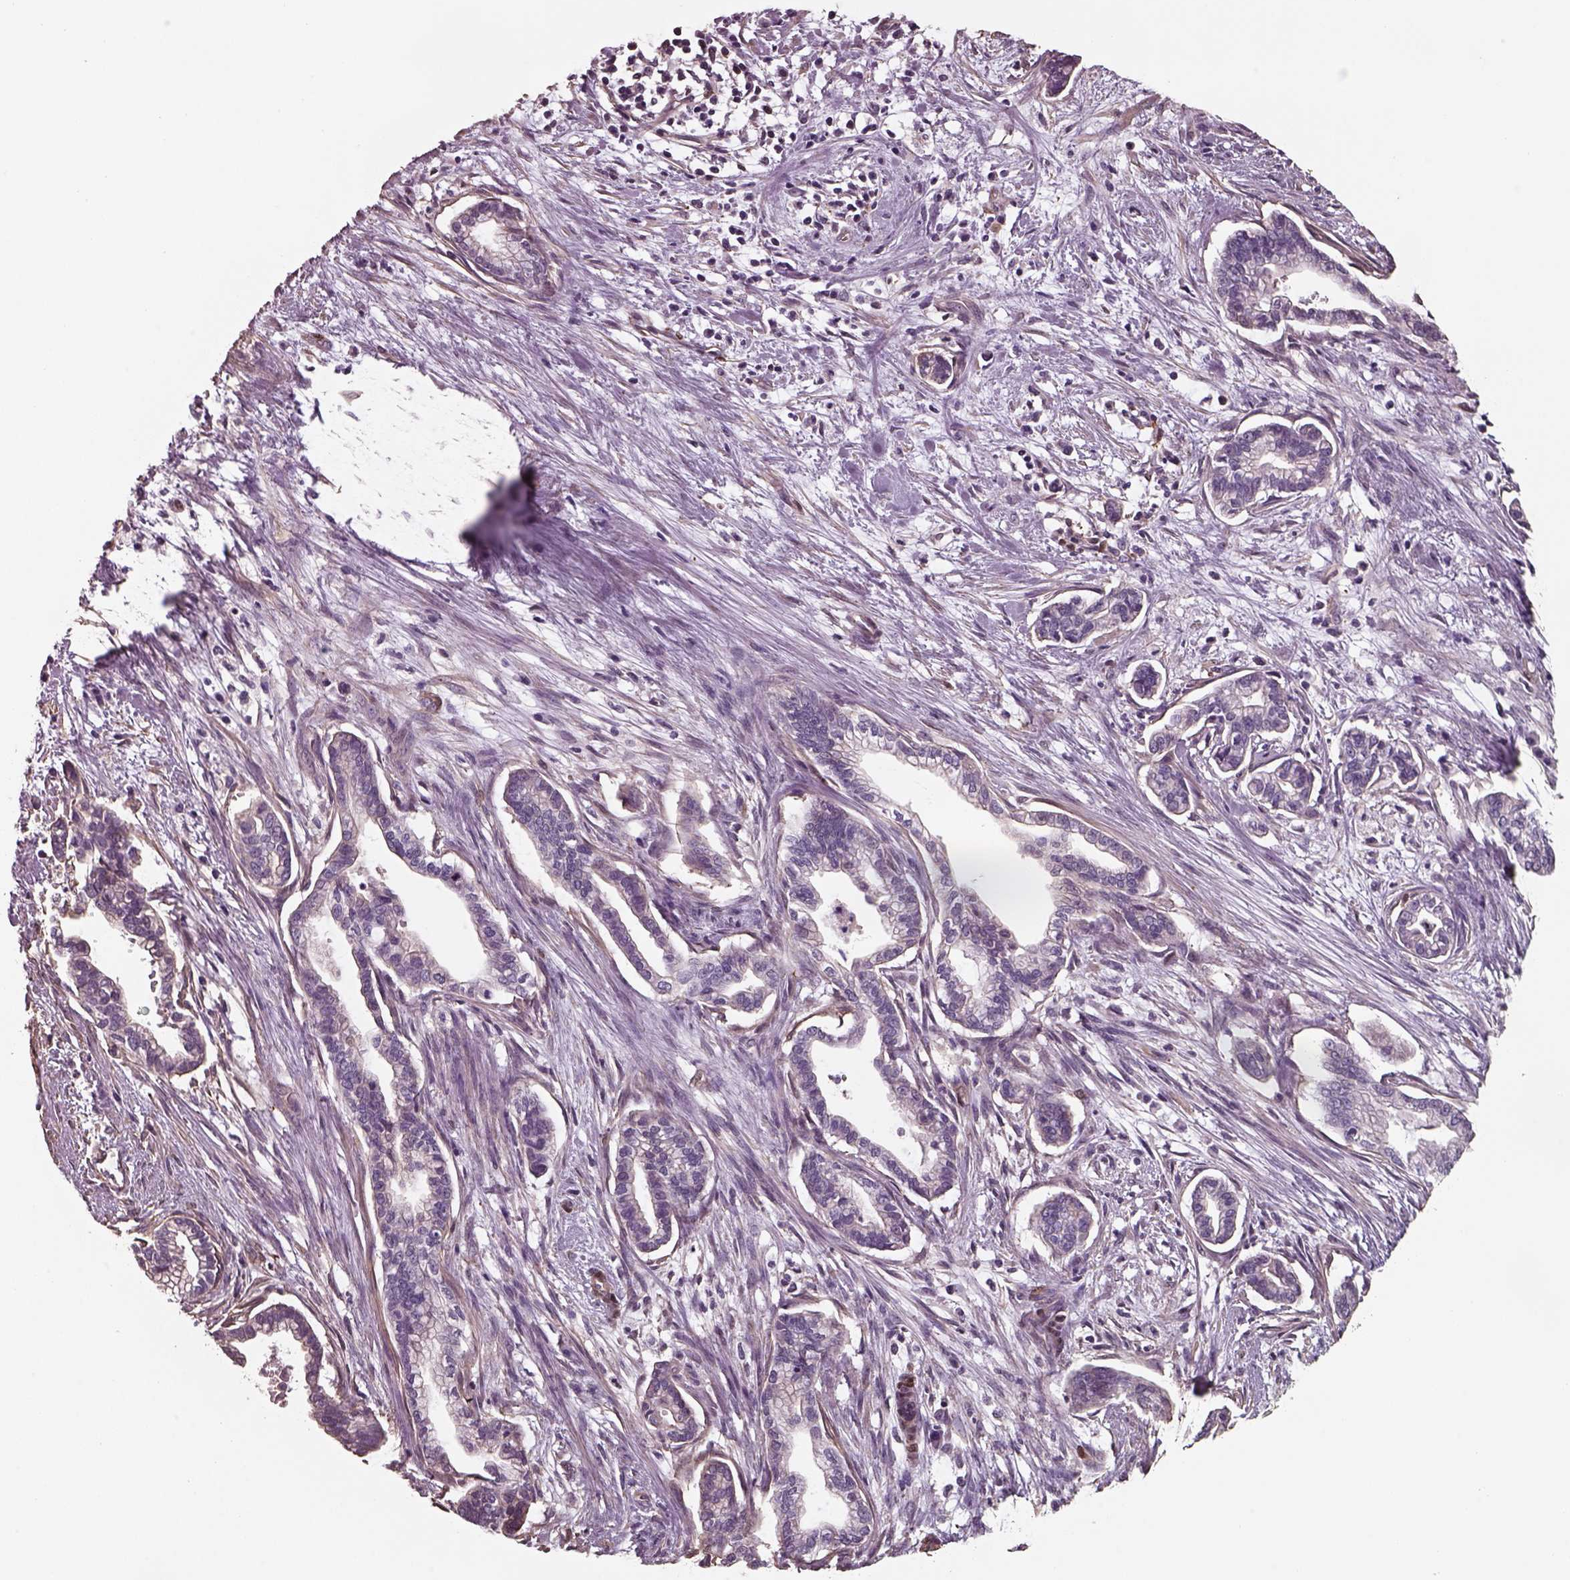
{"staining": {"intensity": "negative", "quantity": "none", "location": "none"}, "tissue": "cervical cancer", "cell_type": "Tumor cells", "image_type": "cancer", "snomed": [{"axis": "morphology", "description": "Adenocarcinoma, NOS"}, {"axis": "topography", "description": "Cervix"}], "caption": "The immunohistochemistry (IHC) photomicrograph has no significant positivity in tumor cells of cervical cancer tissue.", "gene": "ISYNA1", "patient": {"sex": "female", "age": 62}}